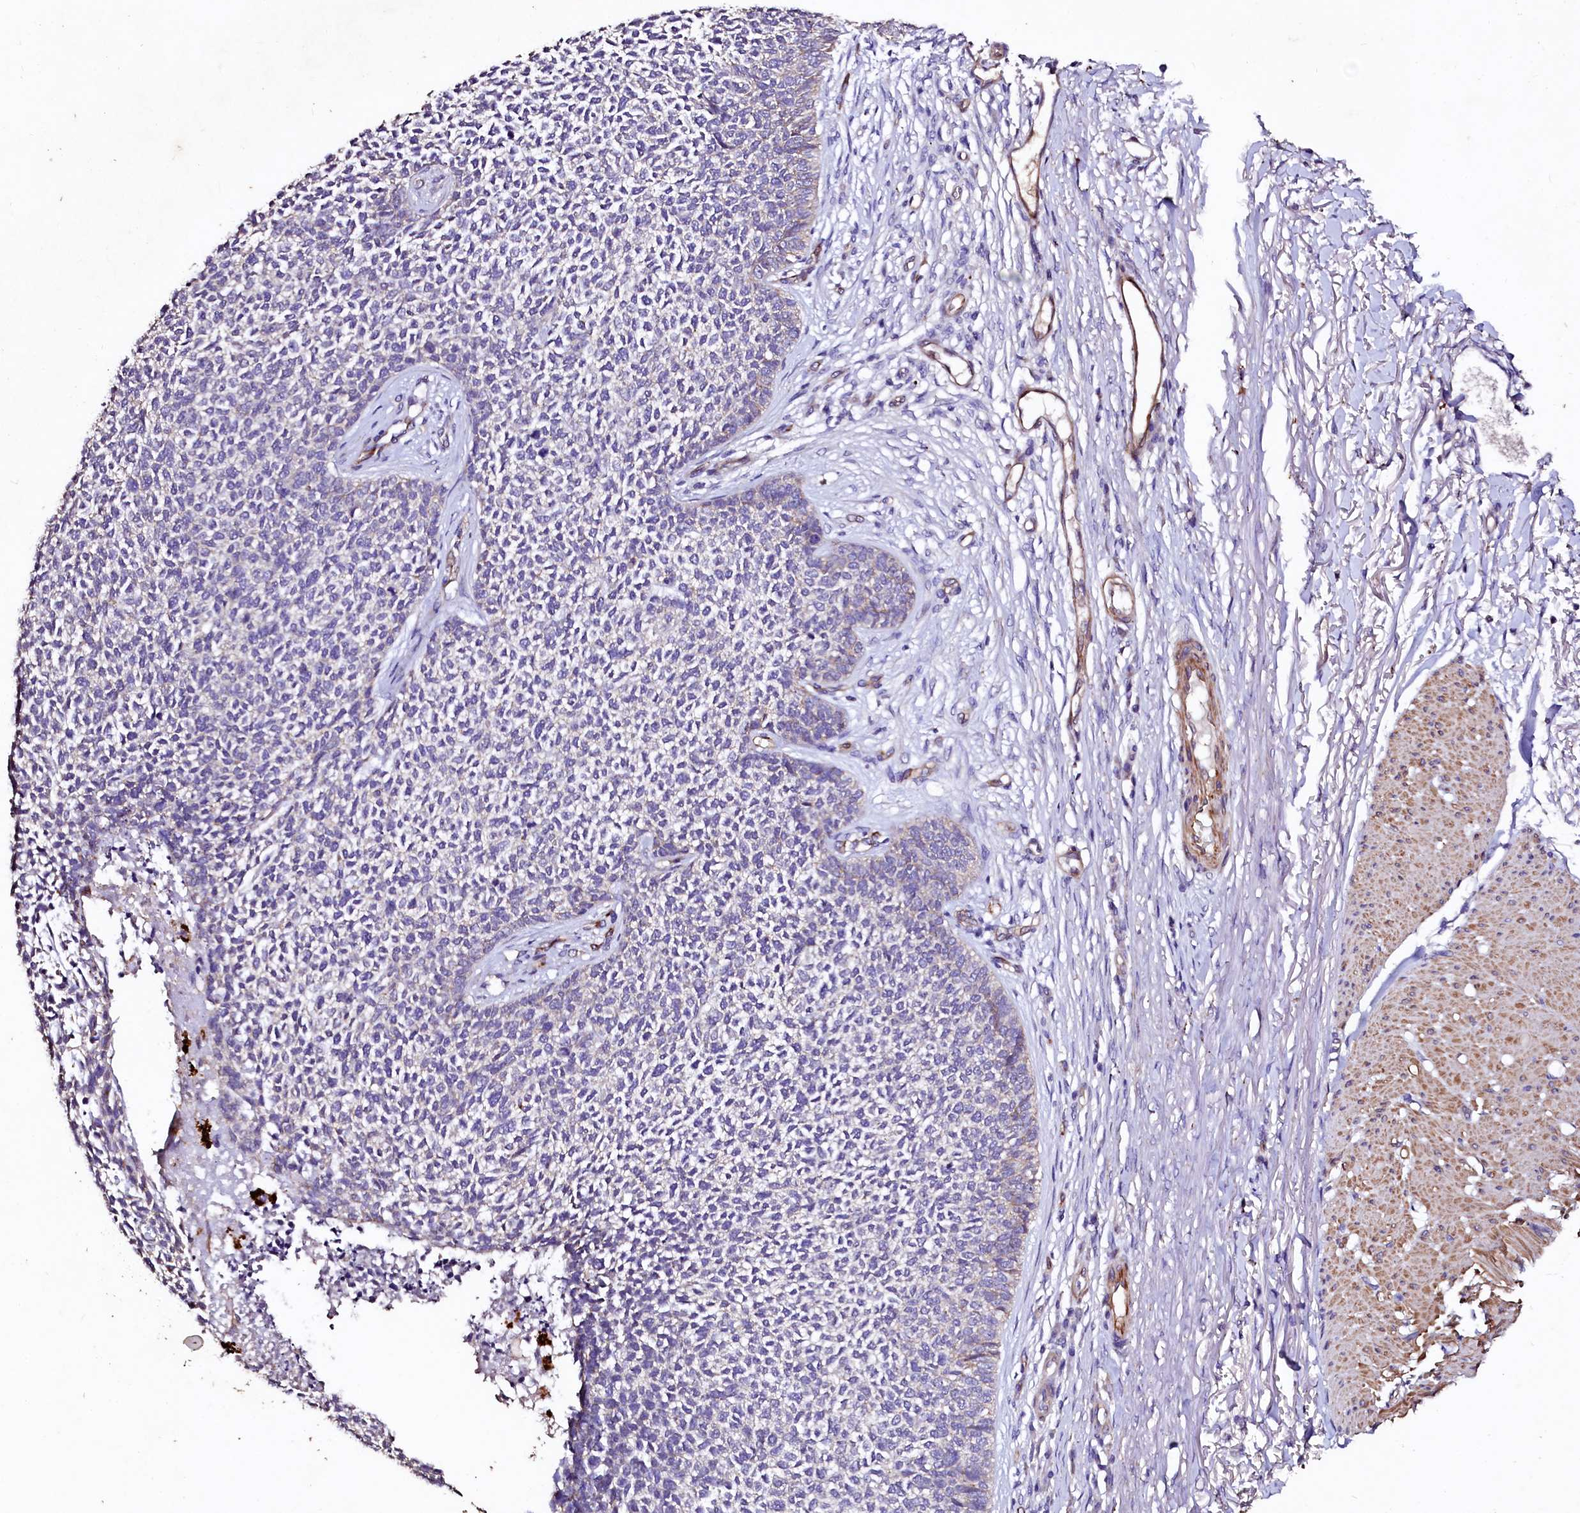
{"staining": {"intensity": "negative", "quantity": "none", "location": "none"}, "tissue": "skin cancer", "cell_type": "Tumor cells", "image_type": "cancer", "snomed": [{"axis": "morphology", "description": "Basal cell carcinoma"}, {"axis": "topography", "description": "Skin"}], "caption": "Immunohistochemistry photomicrograph of skin basal cell carcinoma stained for a protein (brown), which exhibits no positivity in tumor cells. The staining is performed using DAB brown chromogen with nuclei counter-stained in using hematoxylin.", "gene": "VPS36", "patient": {"sex": "female", "age": 84}}